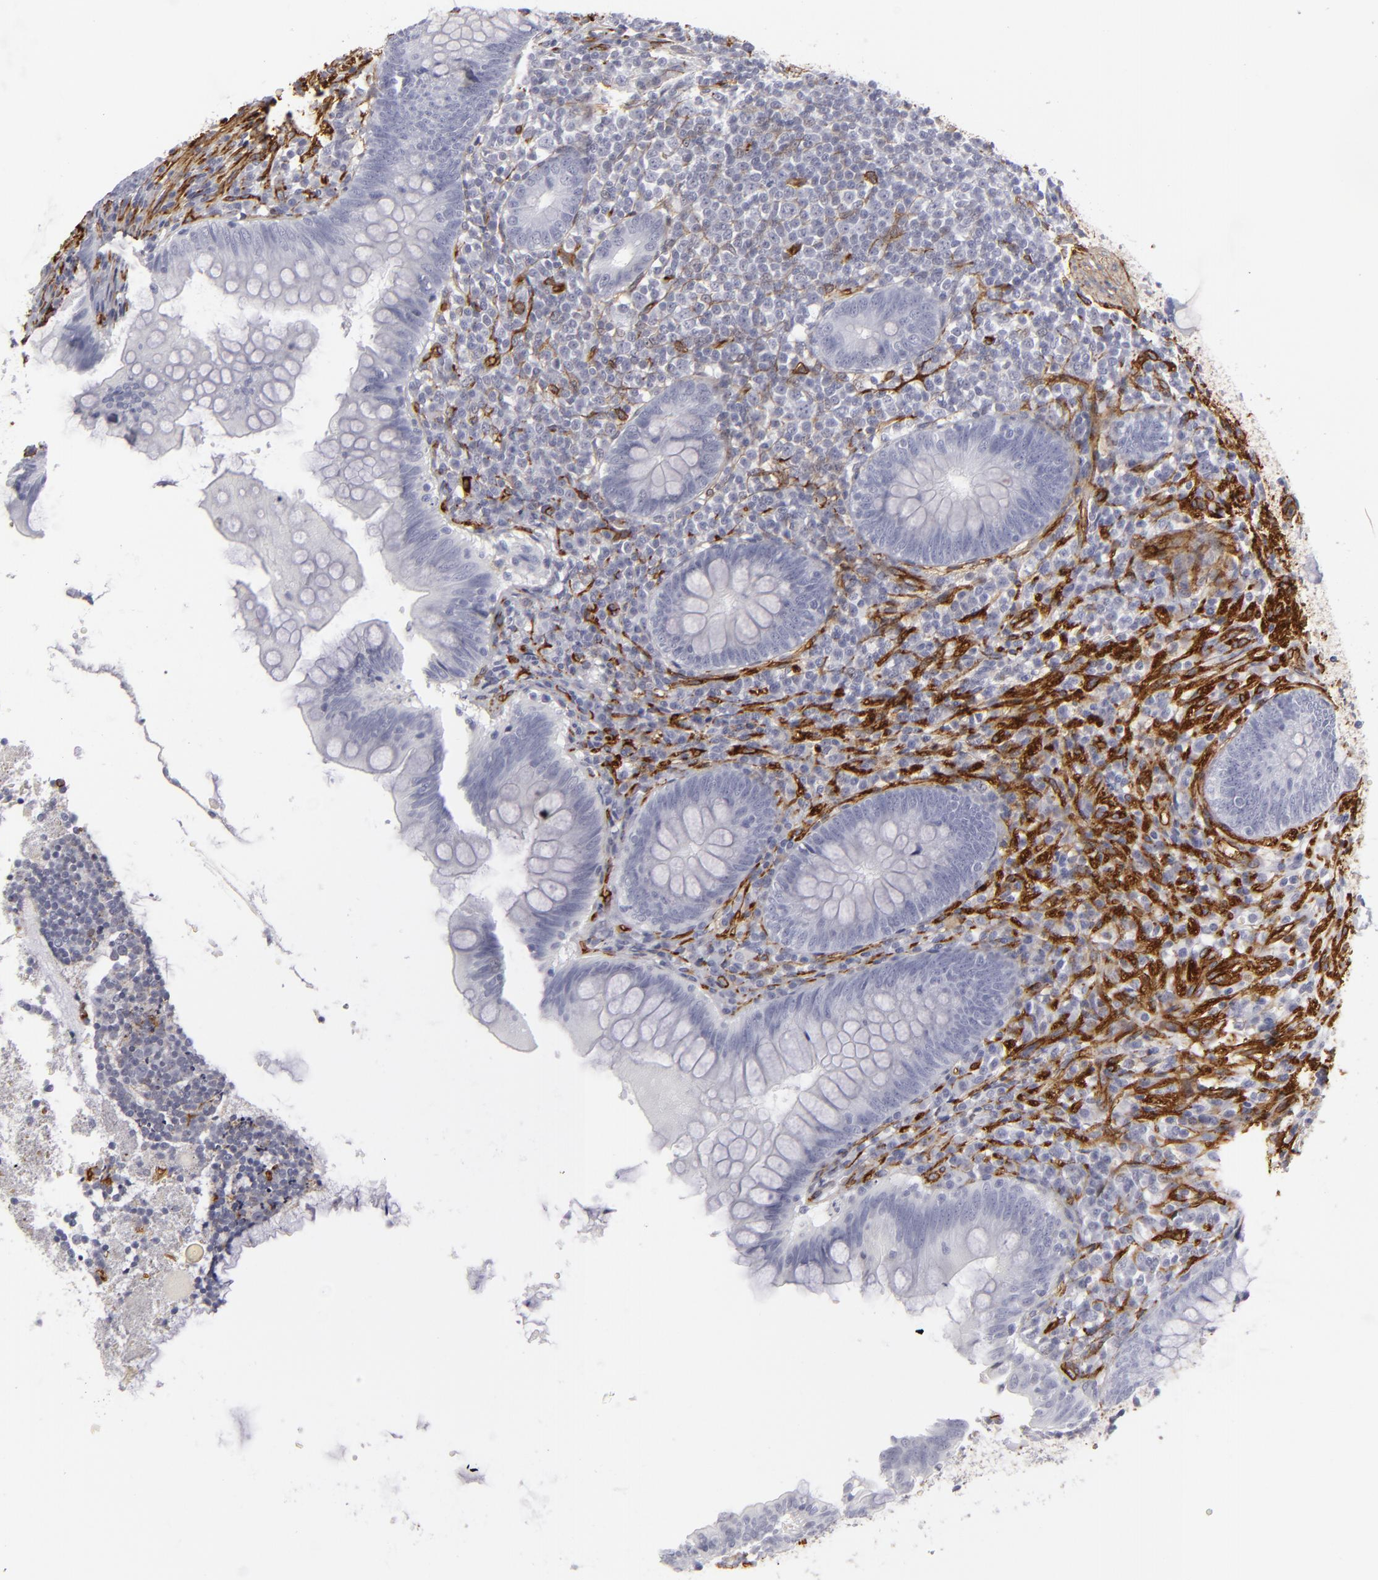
{"staining": {"intensity": "negative", "quantity": "none", "location": "none"}, "tissue": "appendix", "cell_type": "Glandular cells", "image_type": "normal", "snomed": [{"axis": "morphology", "description": "Normal tissue, NOS"}, {"axis": "topography", "description": "Appendix"}], "caption": "DAB immunohistochemical staining of benign appendix shows no significant expression in glandular cells. The staining was performed using DAB to visualize the protein expression in brown, while the nuclei were stained in blue with hematoxylin (Magnification: 20x).", "gene": "MCAM", "patient": {"sex": "female", "age": 66}}